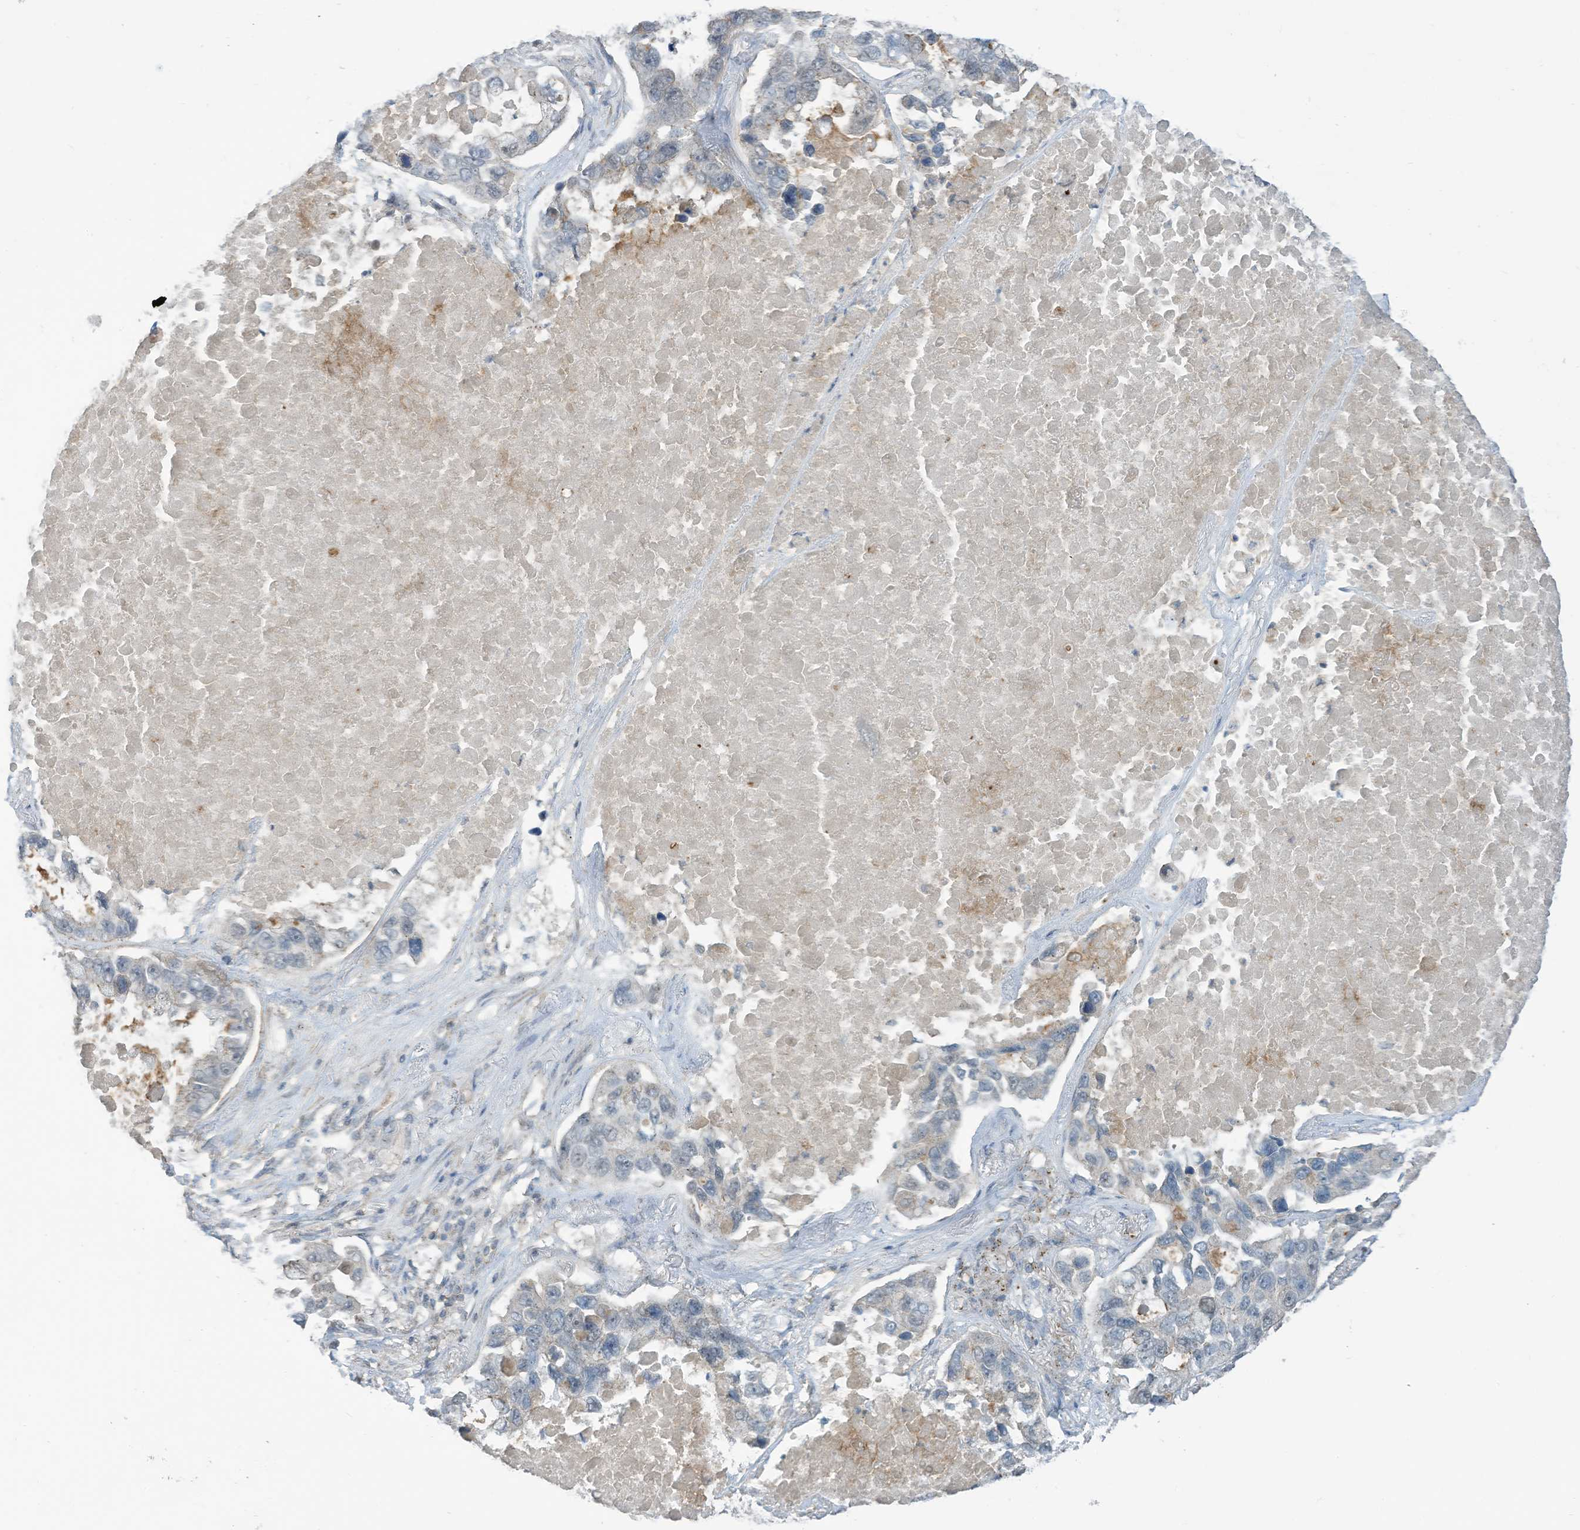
{"staining": {"intensity": "negative", "quantity": "none", "location": "none"}, "tissue": "lung cancer", "cell_type": "Tumor cells", "image_type": "cancer", "snomed": [{"axis": "morphology", "description": "Adenocarcinoma, NOS"}, {"axis": "topography", "description": "Lung"}], "caption": "IHC of lung adenocarcinoma reveals no expression in tumor cells.", "gene": "PARVG", "patient": {"sex": "male", "age": 64}}